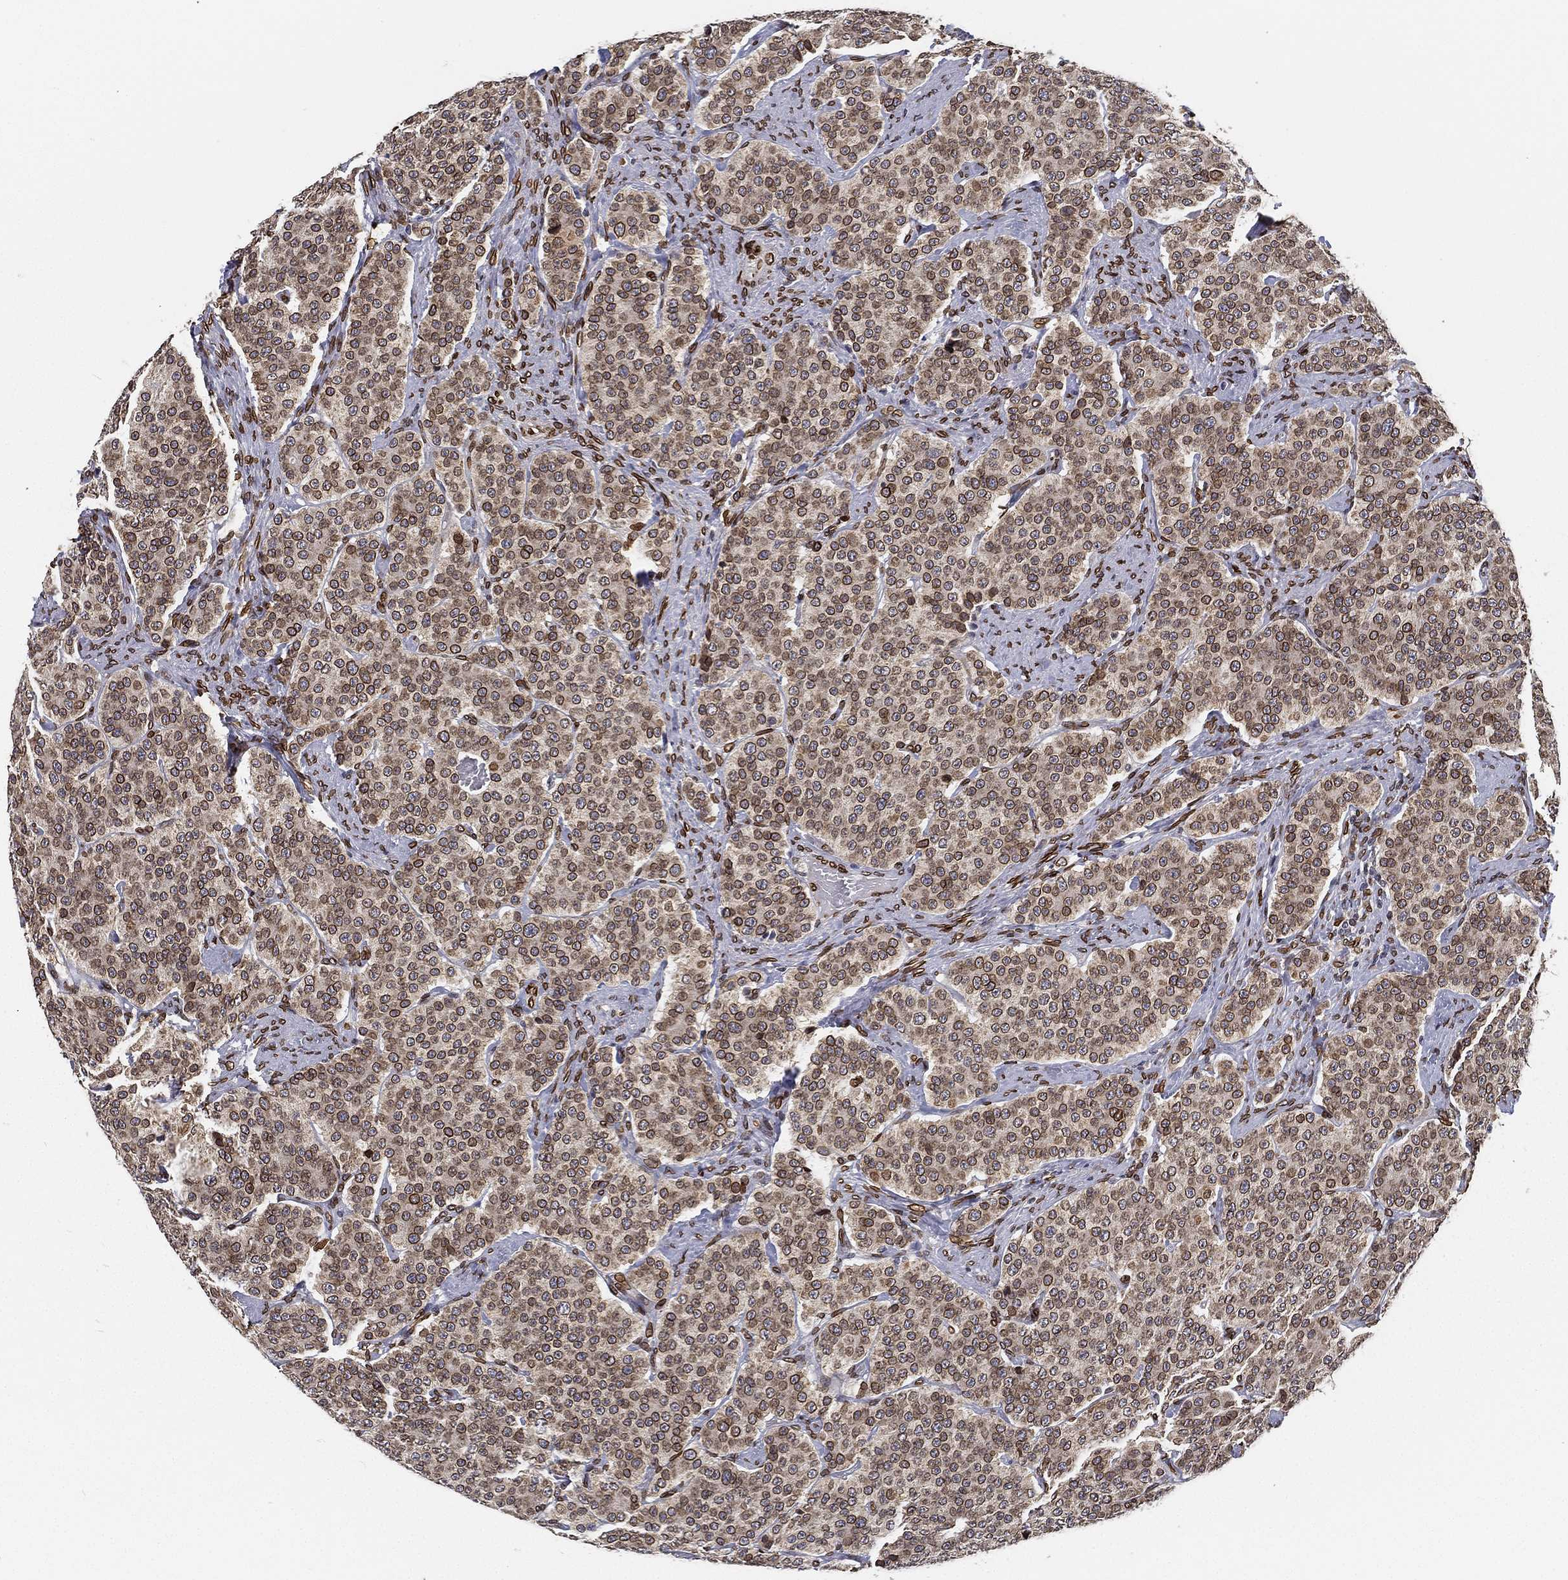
{"staining": {"intensity": "strong", "quantity": ">75%", "location": "cytoplasmic/membranous,nuclear"}, "tissue": "carcinoid", "cell_type": "Tumor cells", "image_type": "cancer", "snomed": [{"axis": "morphology", "description": "Carcinoid, malignant, NOS"}, {"axis": "topography", "description": "Small intestine"}], "caption": "Brown immunohistochemical staining in carcinoid shows strong cytoplasmic/membranous and nuclear expression in about >75% of tumor cells. The staining was performed using DAB, with brown indicating positive protein expression. Nuclei are stained blue with hematoxylin.", "gene": "PALB2", "patient": {"sex": "female", "age": 58}}